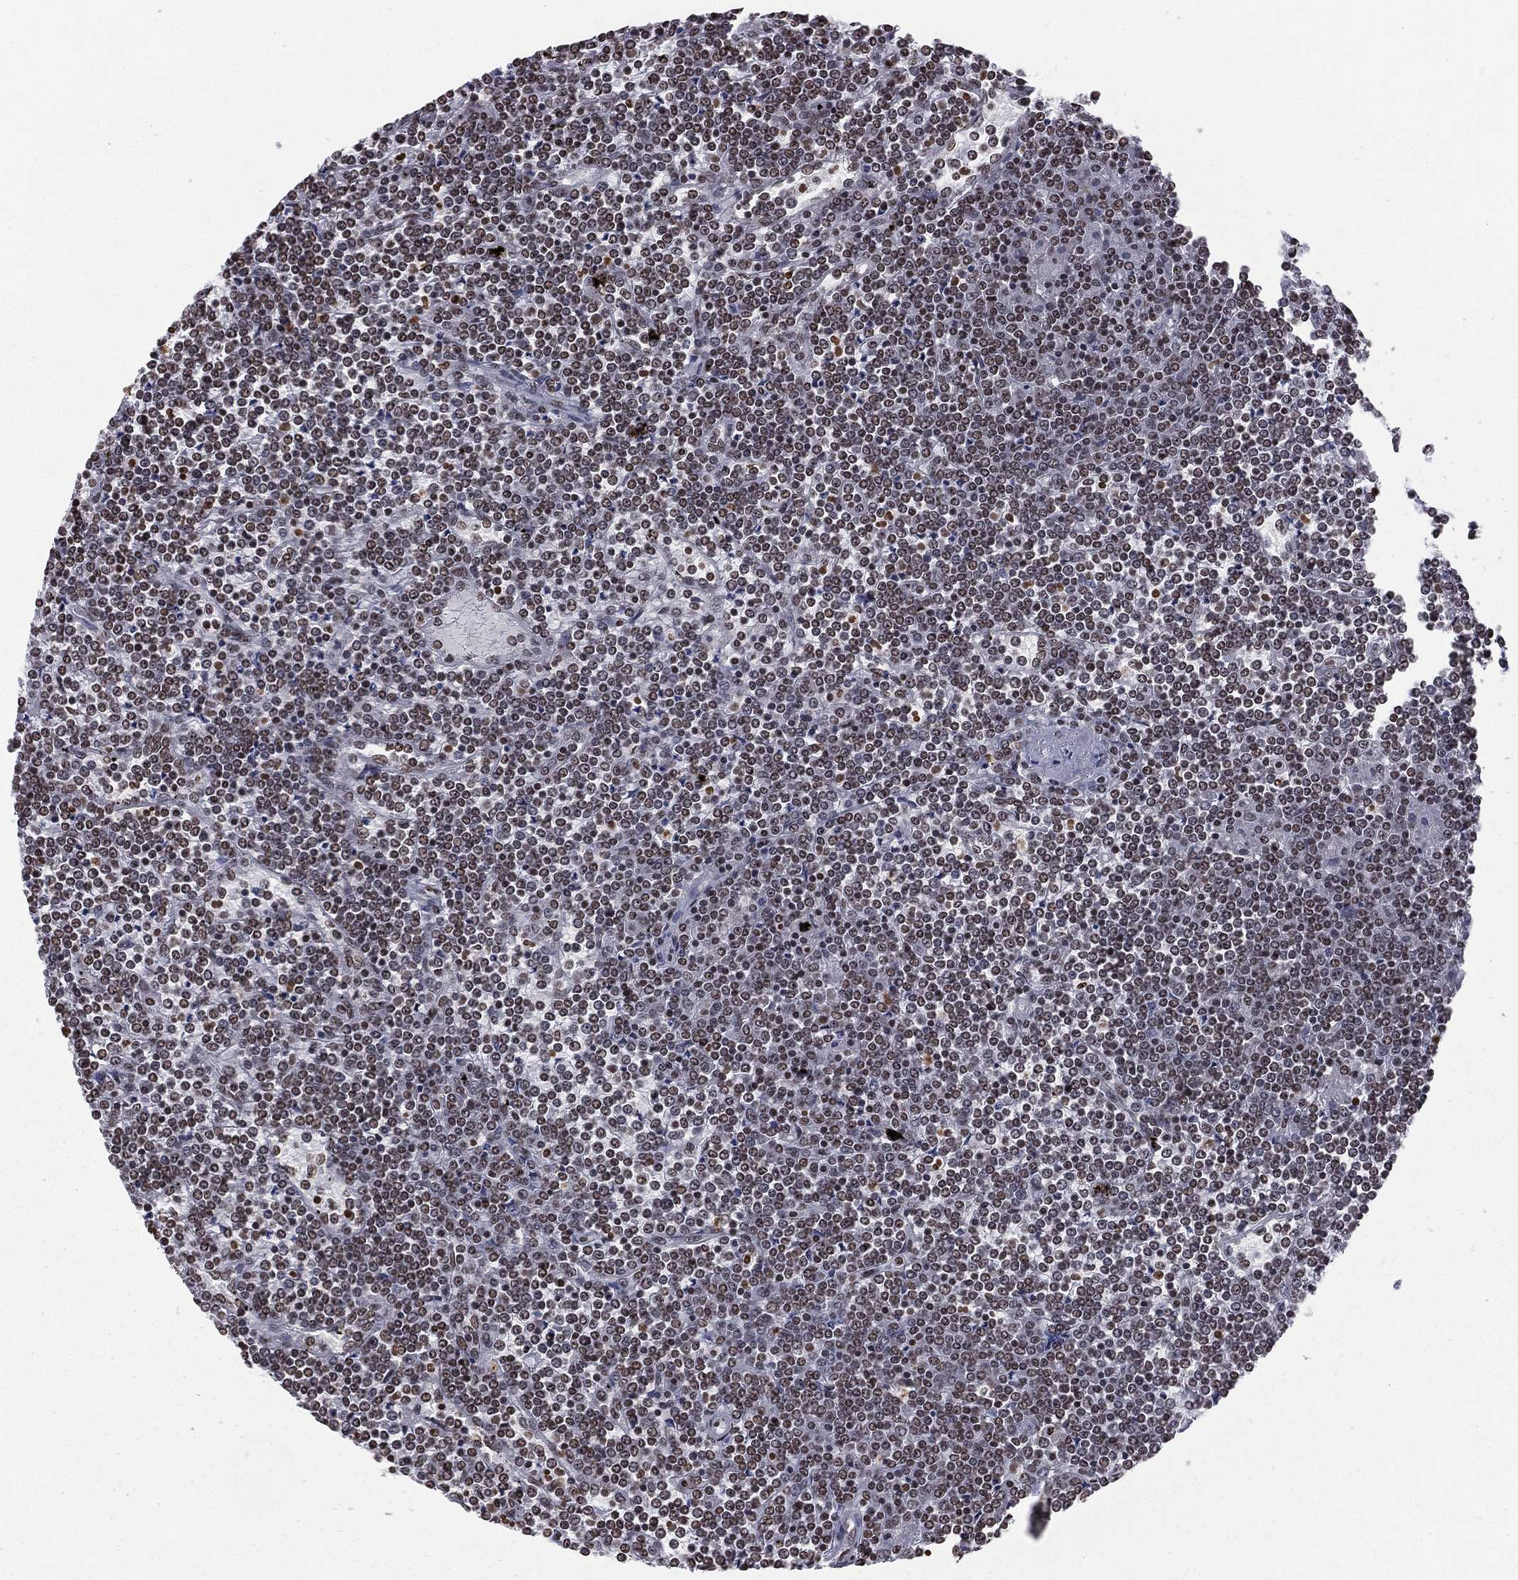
{"staining": {"intensity": "moderate", "quantity": "25%-75%", "location": "nuclear"}, "tissue": "lymphoma", "cell_type": "Tumor cells", "image_type": "cancer", "snomed": [{"axis": "morphology", "description": "Malignant lymphoma, non-Hodgkin's type, Low grade"}, {"axis": "topography", "description": "Spleen"}], "caption": "Lymphoma was stained to show a protein in brown. There is medium levels of moderate nuclear staining in approximately 25%-75% of tumor cells. Nuclei are stained in blue.", "gene": "RFX7", "patient": {"sex": "female", "age": 19}}